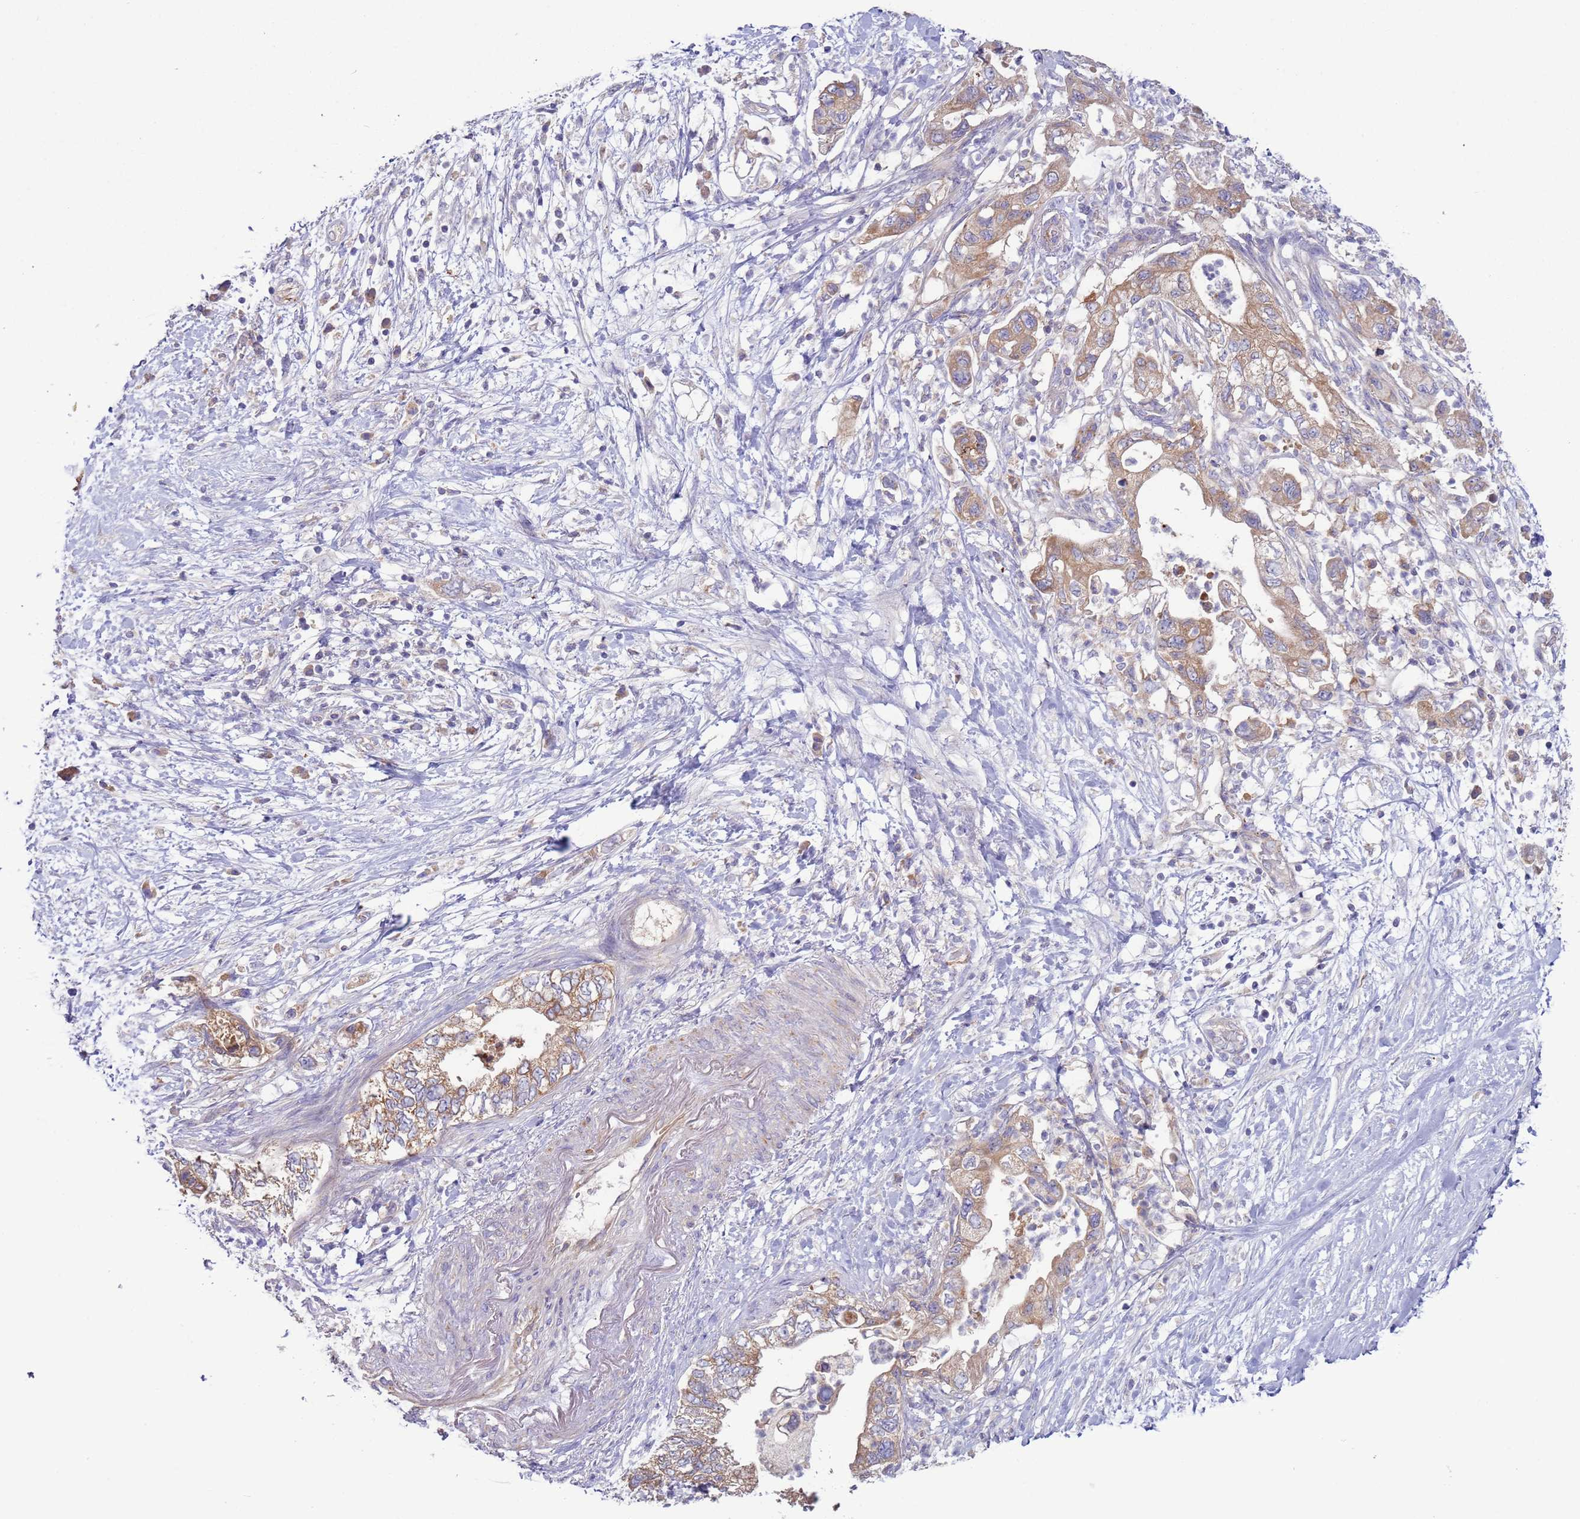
{"staining": {"intensity": "moderate", "quantity": ">75%", "location": "cytoplasmic/membranous"}, "tissue": "pancreatic cancer", "cell_type": "Tumor cells", "image_type": "cancer", "snomed": [{"axis": "morphology", "description": "Adenocarcinoma, NOS"}, {"axis": "topography", "description": "Pancreas"}], "caption": "A brown stain shows moderate cytoplasmic/membranous positivity of a protein in pancreatic cancer tumor cells.", "gene": "UQCRQ", "patient": {"sex": "female", "age": 73}}